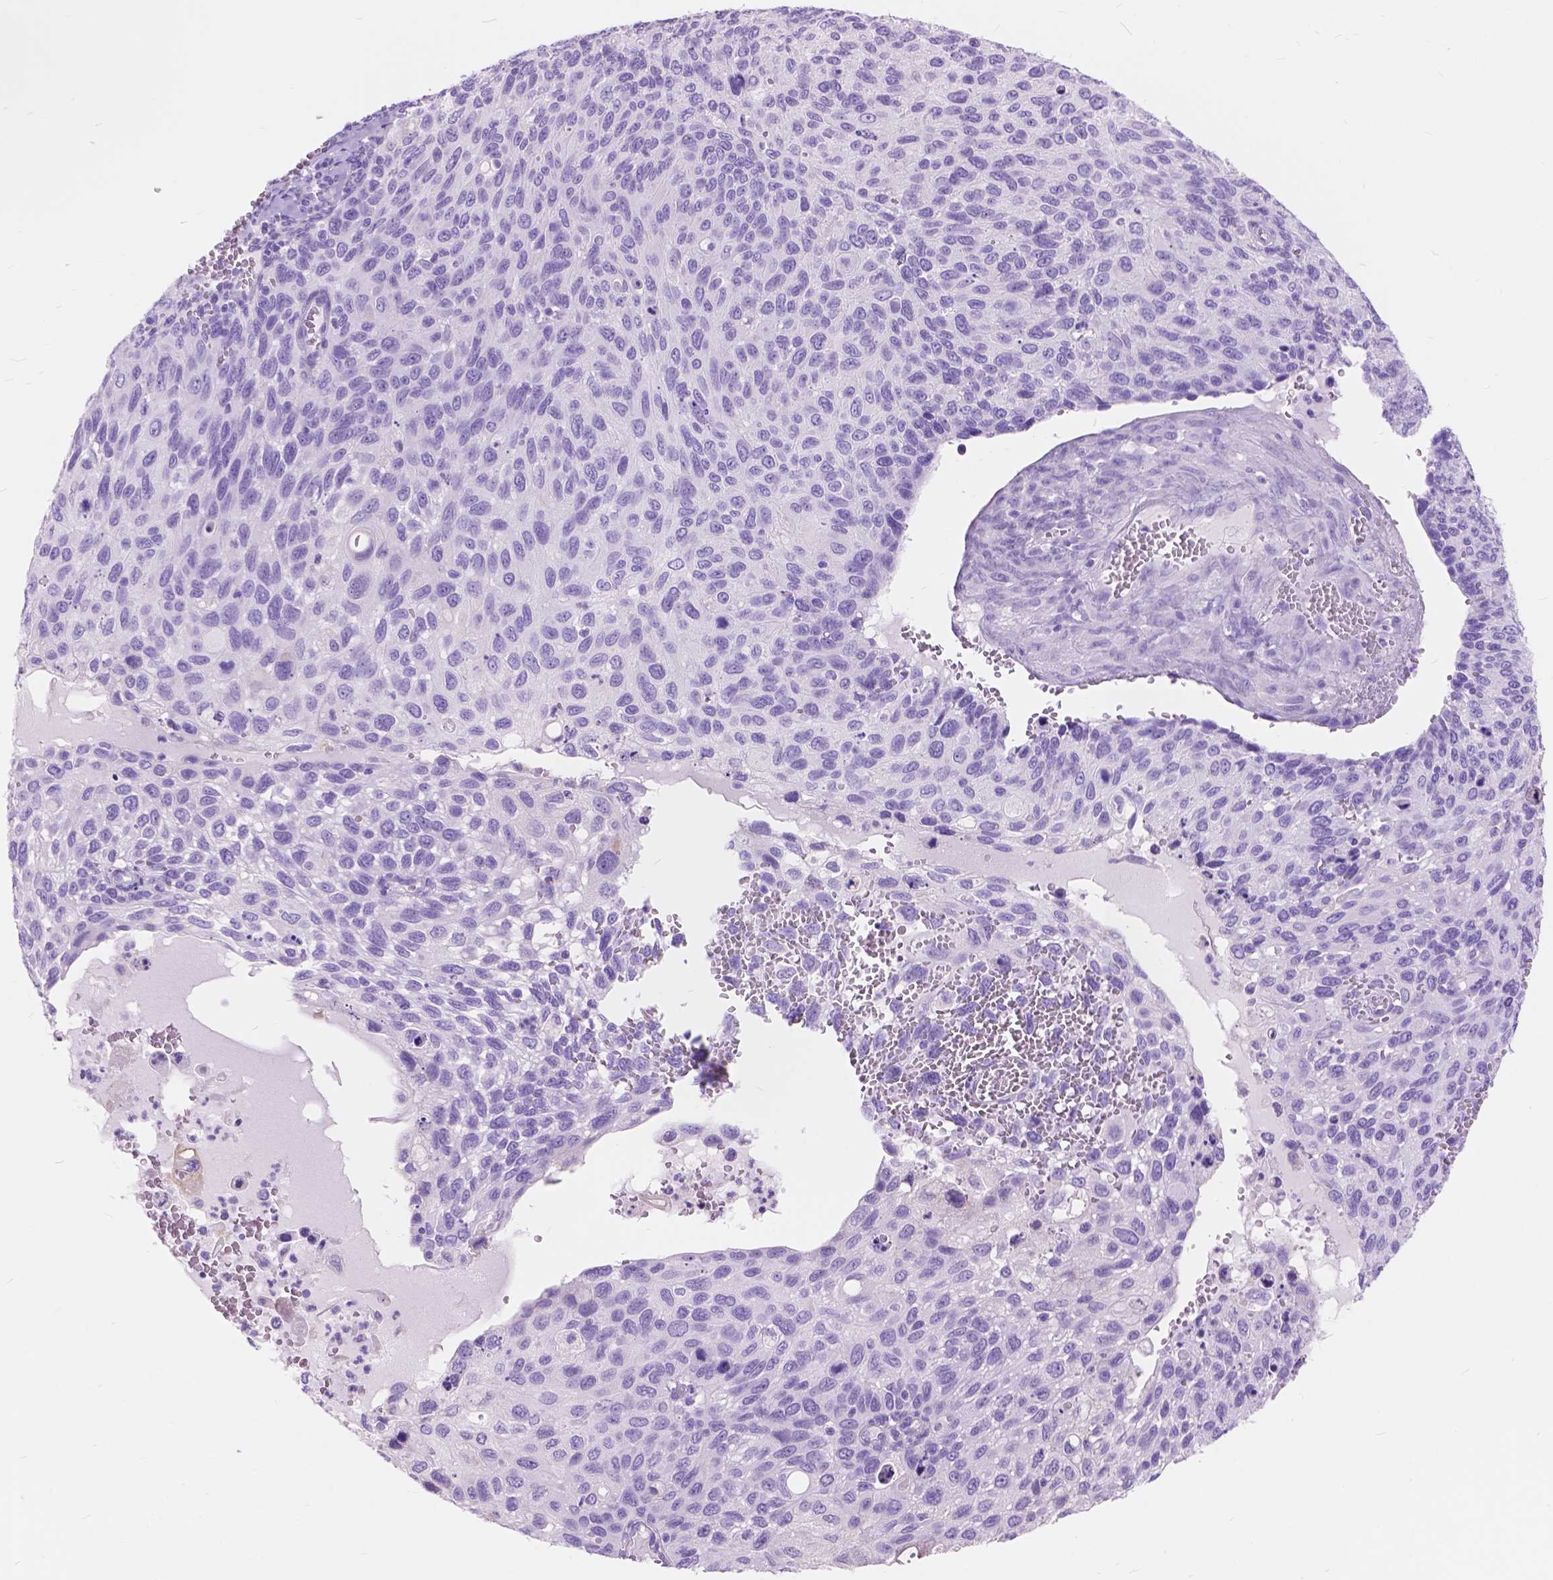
{"staining": {"intensity": "negative", "quantity": "none", "location": "none"}, "tissue": "cervical cancer", "cell_type": "Tumor cells", "image_type": "cancer", "snomed": [{"axis": "morphology", "description": "Squamous cell carcinoma, NOS"}, {"axis": "topography", "description": "Cervix"}], "caption": "High magnification brightfield microscopy of squamous cell carcinoma (cervical) stained with DAB (3,3'-diaminobenzidine) (brown) and counterstained with hematoxylin (blue): tumor cells show no significant expression. (Immunohistochemistry, brightfield microscopy, high magnification).", "gene": "FOXL2", "patient": {"sex": "female", "age": 70}}